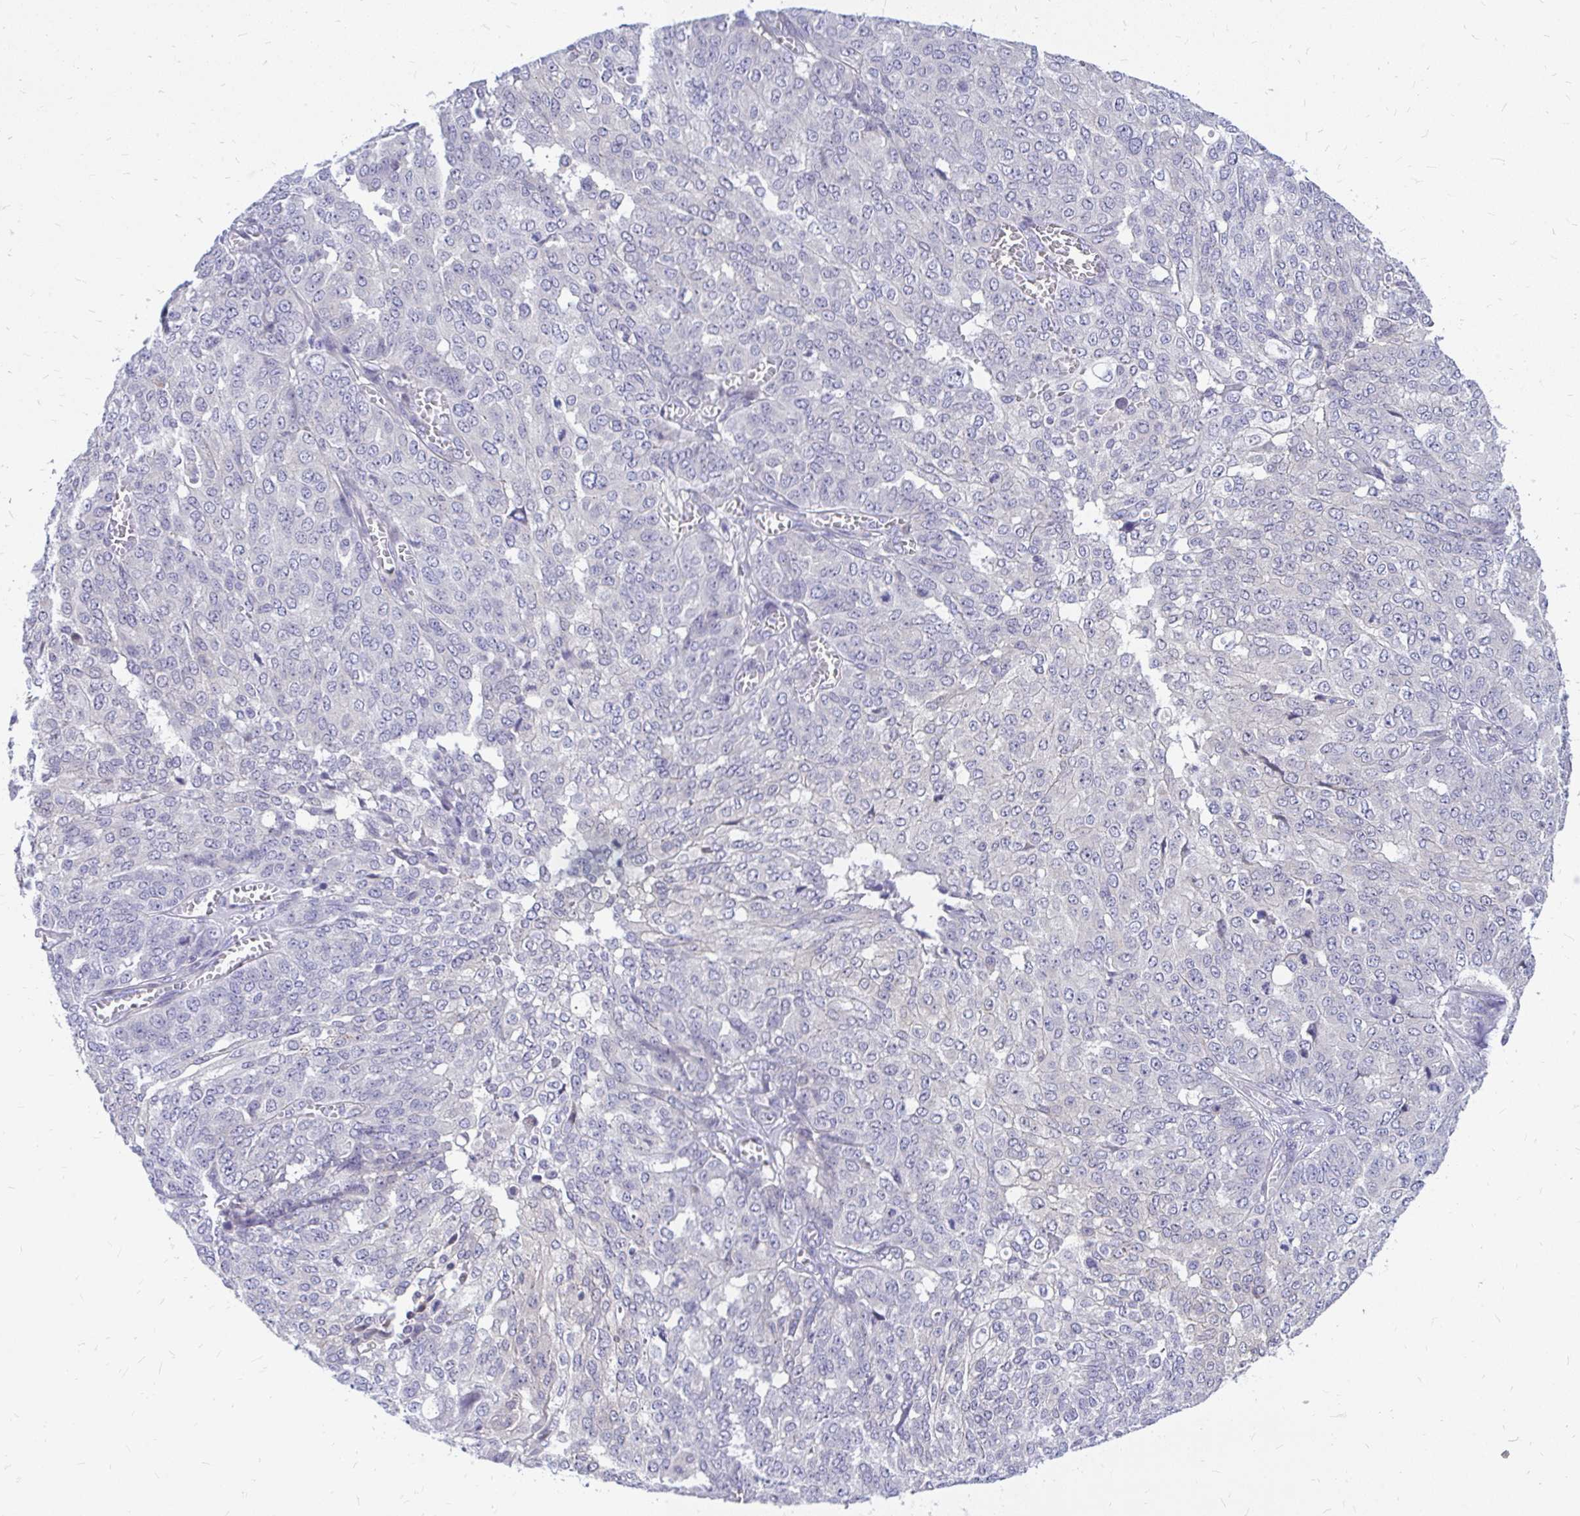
{"staining": {"intensity": "negative", "quantity": "none", "location": "none"}, "tissue": "ovarian cancer", "cell_type": "Tumor cells", "image_type": "cancer", "snomed": [{"axis": "morphology", "description": "Cystadenocarcinoma, serous, NOS"}, {"axis": "topography", "description": "Soft tissue"}, {"axis": "topography", "description": "Ovary"}], "caption": "A high-resolution histopathology image shows immunohistochemistry (IHC) staining of ovarian cancer (serous cystadenocarcinoma), which reveals no significant positivity in tumor cells. The staining was performed using DAB to visualize the protein expression in brown, while the nuclei were stained in blue with hematoxylin (Magnification: 20x).", "gene": "MAP1LC3A", "patient": {"sex": "female", "age": 57}}